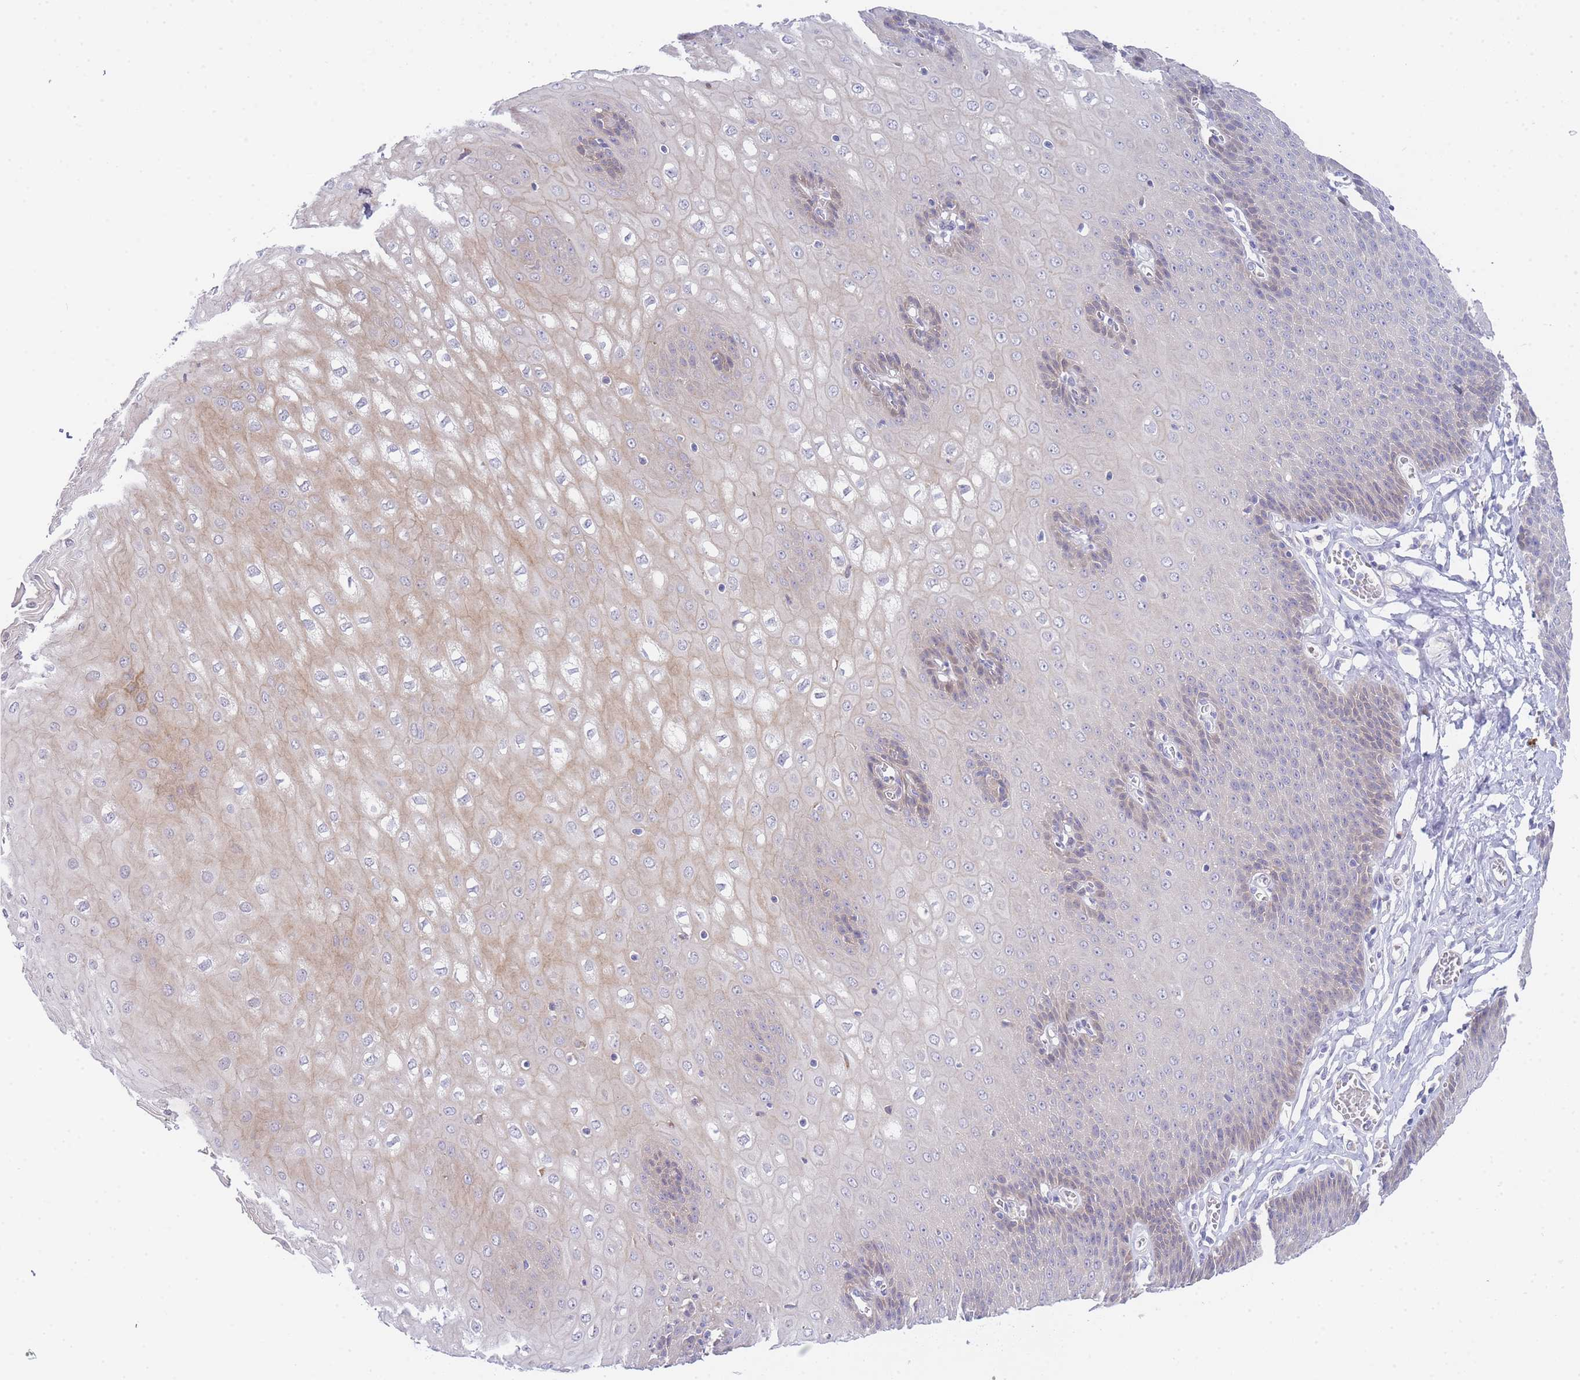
{"staining": {"intensity": "weak", "quantity": "25%-75%", "location": "cytoplasmic/membranous"}, "tissue": "esophagus", "cell_type": "Squamous epithelial cells", "image_type": "normal", "snomed": [{"axis": "morphology", "description": "Normal tissue, NOS"}, {"axis": "topography", "description": "Esophagus"}], "caption": "Esophagus stained for a protein reveals weak cytoplasmic/membranous positivity in squamous epithelial cells. (brown staining indicates protein expression, while blue staining denotes nuclei).", "gene": "ZNF510", "patient": {"sex": "male", "age": 60}}